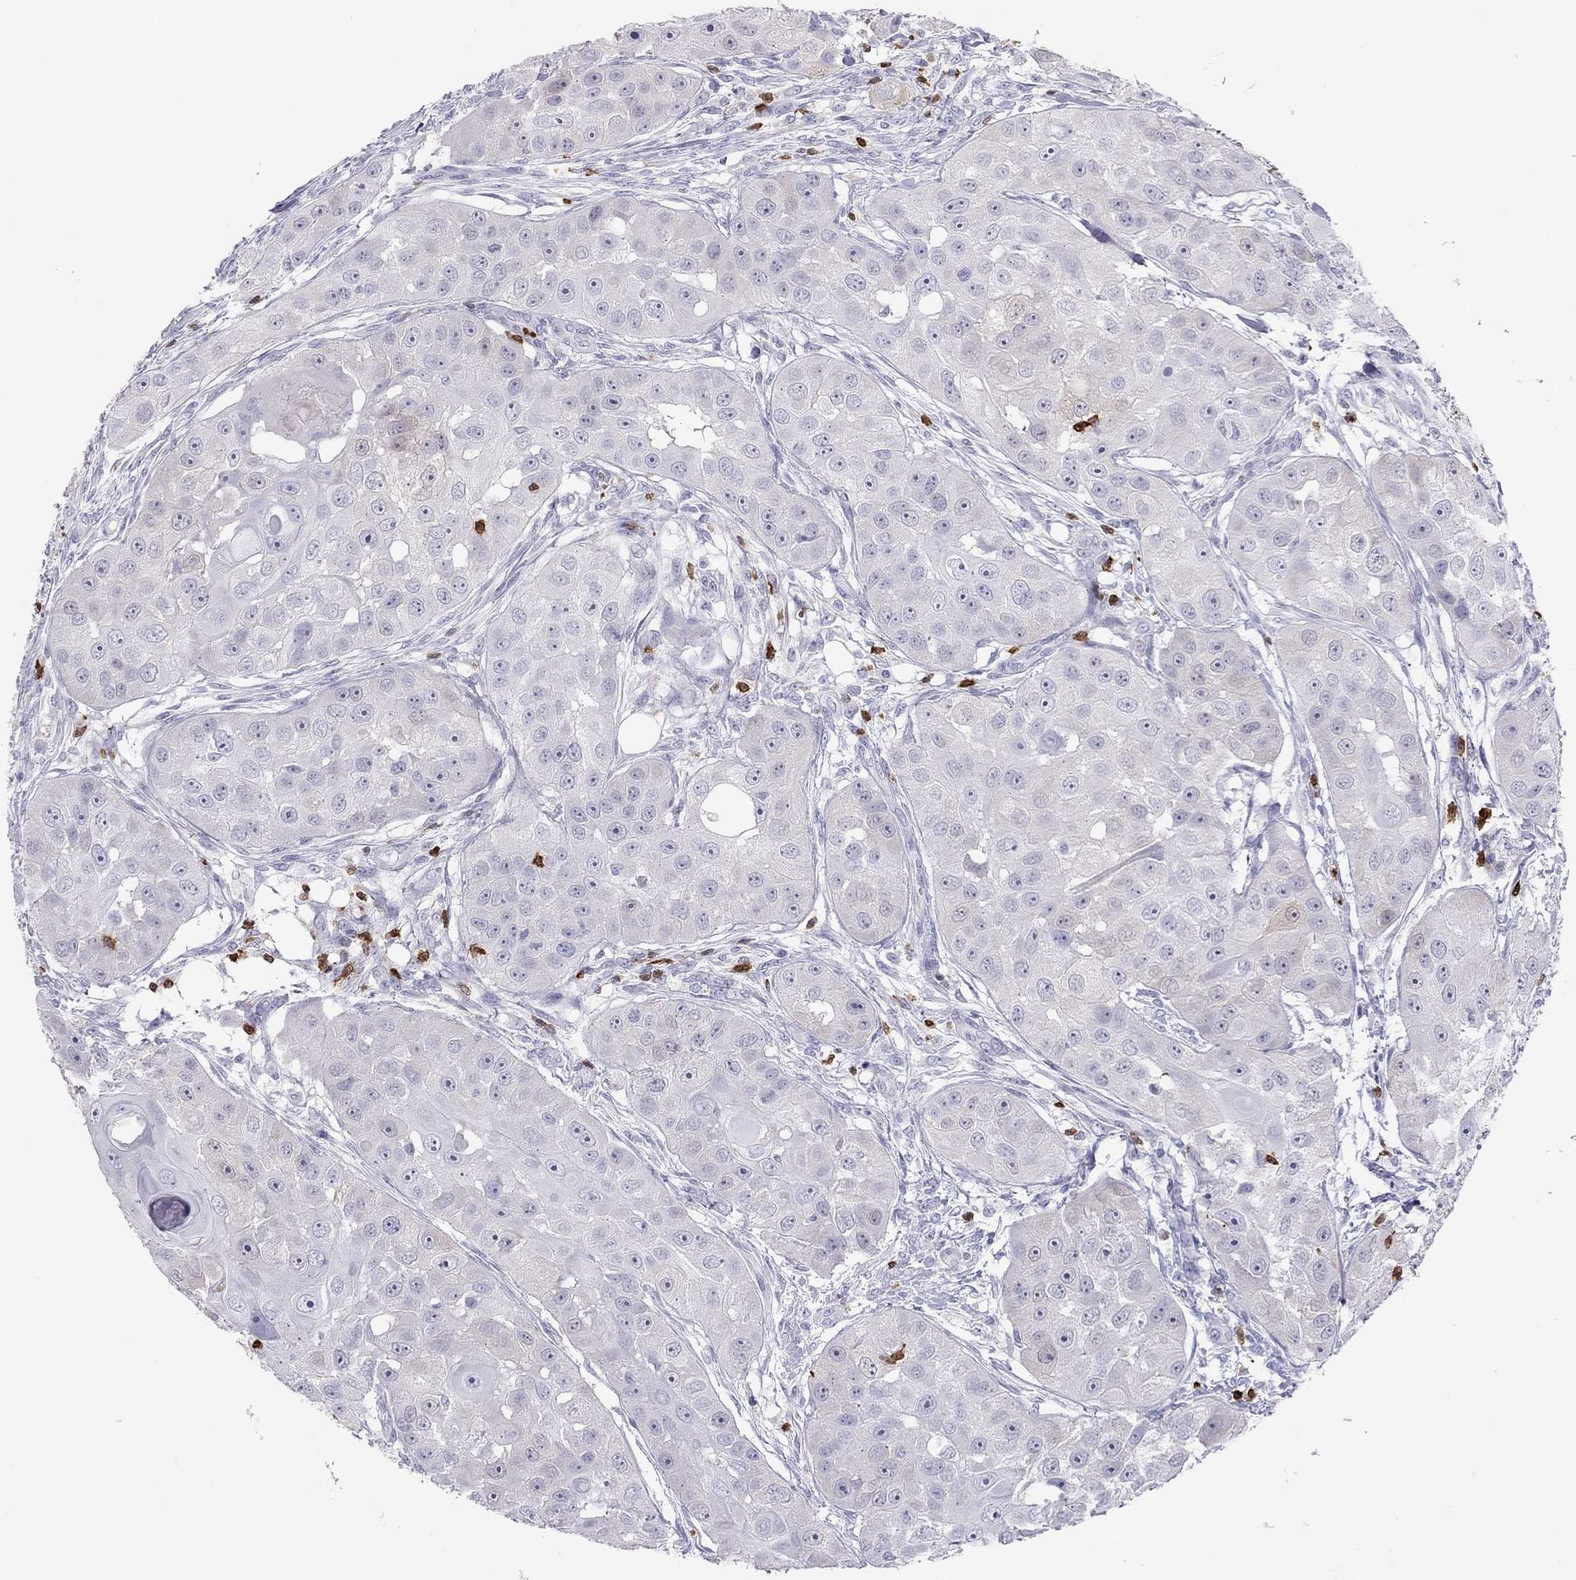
{"staining": {"intensity": "negative", "quantity": "none", "location": "none"}, "tissue": "head and neck cancer", "cell_type": "Tumor cells", "image_type": "cancer", "snomed": [{"axis": "morphology", "description": "Squamous cell carcinoma, NOS"}, {"axis": "topography", "description": "Head-Neck"}], "caption": "Head and neck squamous cell carcinoma stained for a protein using IHC shows no expression tumor cells.", "gene": "SH2D2A", "patient": {"sex": "male", "age": 51}}